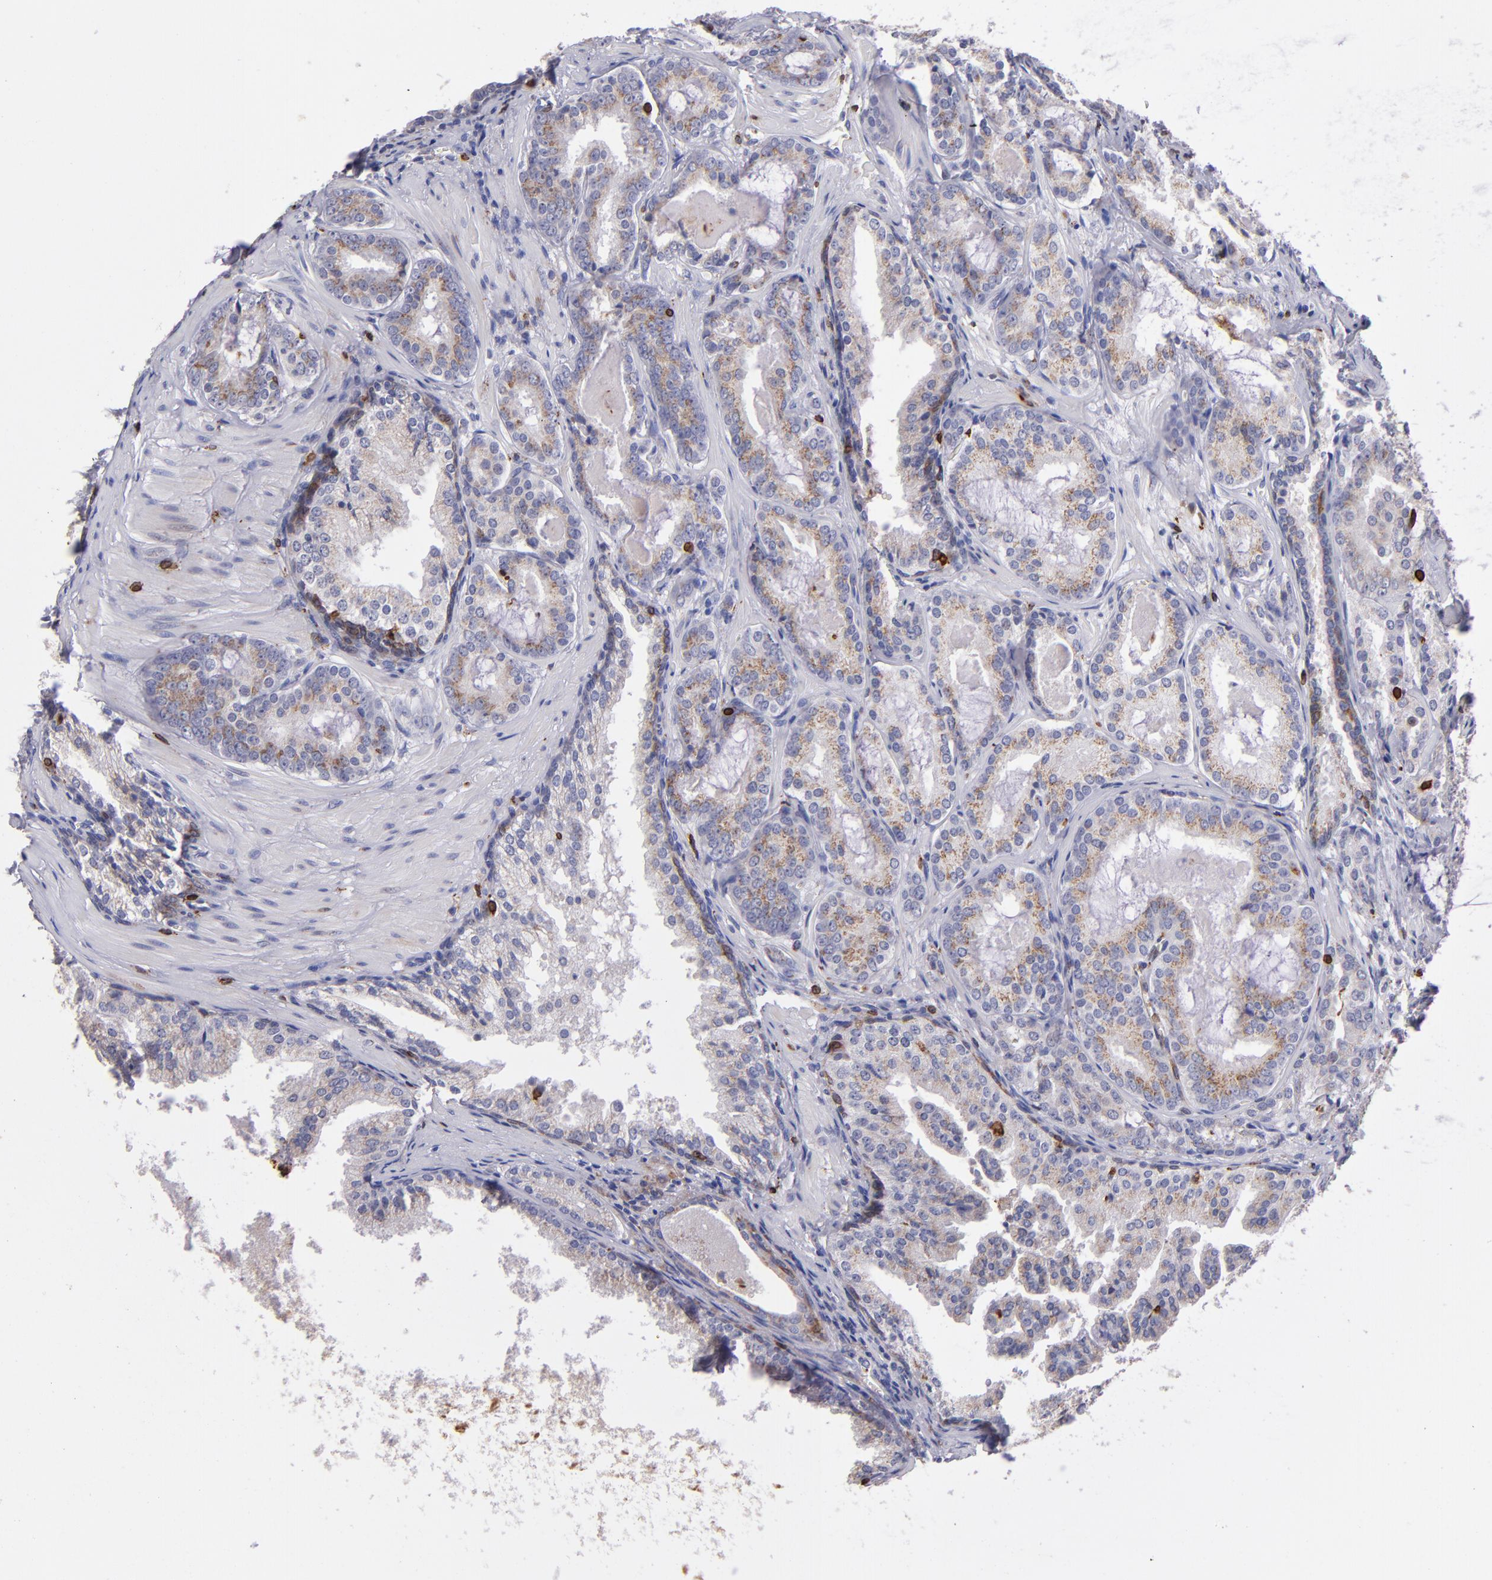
{"staining": {"intensity": "weak", "quantity": ">75%", "location": "cytoplasmic/membranous"}, "tissue": "prostate cancer", "cell_type": "Tumor cells", "image_type": "cancer", "snomed": [{"axis": "morphology", "description": "Adenocarcinoma, Medium grade"}, {"axis": "topography", "description": "Prostate"}], "caption": "Brown immunohistochemical staining in human prostate medium-grade adenocarcinoma reveals weak cytoplasmic/membranous positivity in approximately >75% of tumor cells.", "gene": "PTGS1", "patient": {"sex": "male", "age": 64}}